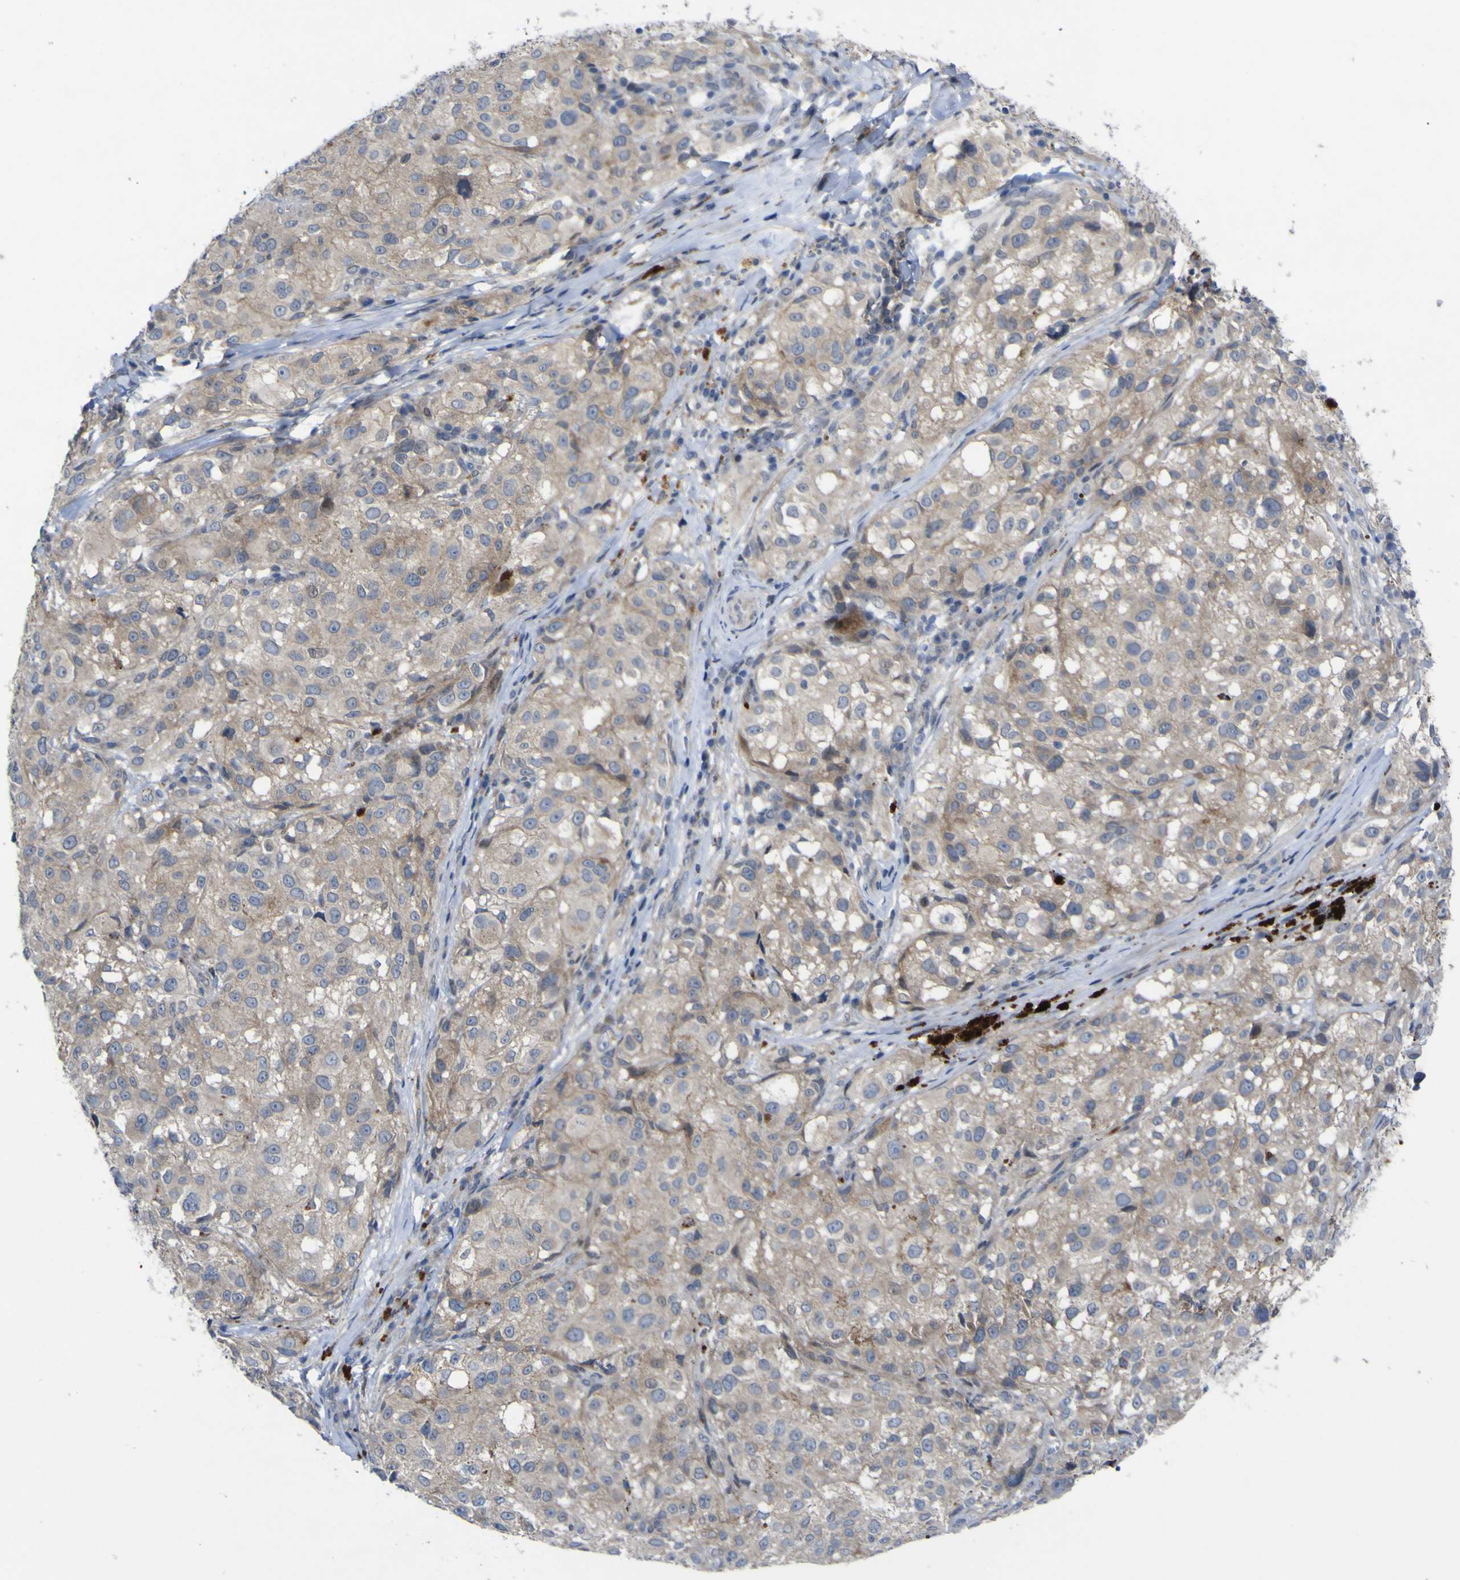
{"staining": {"intensity": "negative", "quantity": "none", "location": "none"}, "tissue": "melanoma", "cell_type": "Tumor cells", "image_type": "cancer", "snomed": [{"axis": "morphology", "description": "Necrosis, NOS"}, {"axis": "morphology", "description": "Malignant melanoma, NOS"}, {"axis": "topography", "description": "Skin"}], "caption": "An immunohistochemistry (IHC) photomicrograph of malignant melanoma is shown. There is no staining in tumor cells of malignant melanoma.", "gene": "NAV1", "patient": {"sex": "female", "age": 87}}